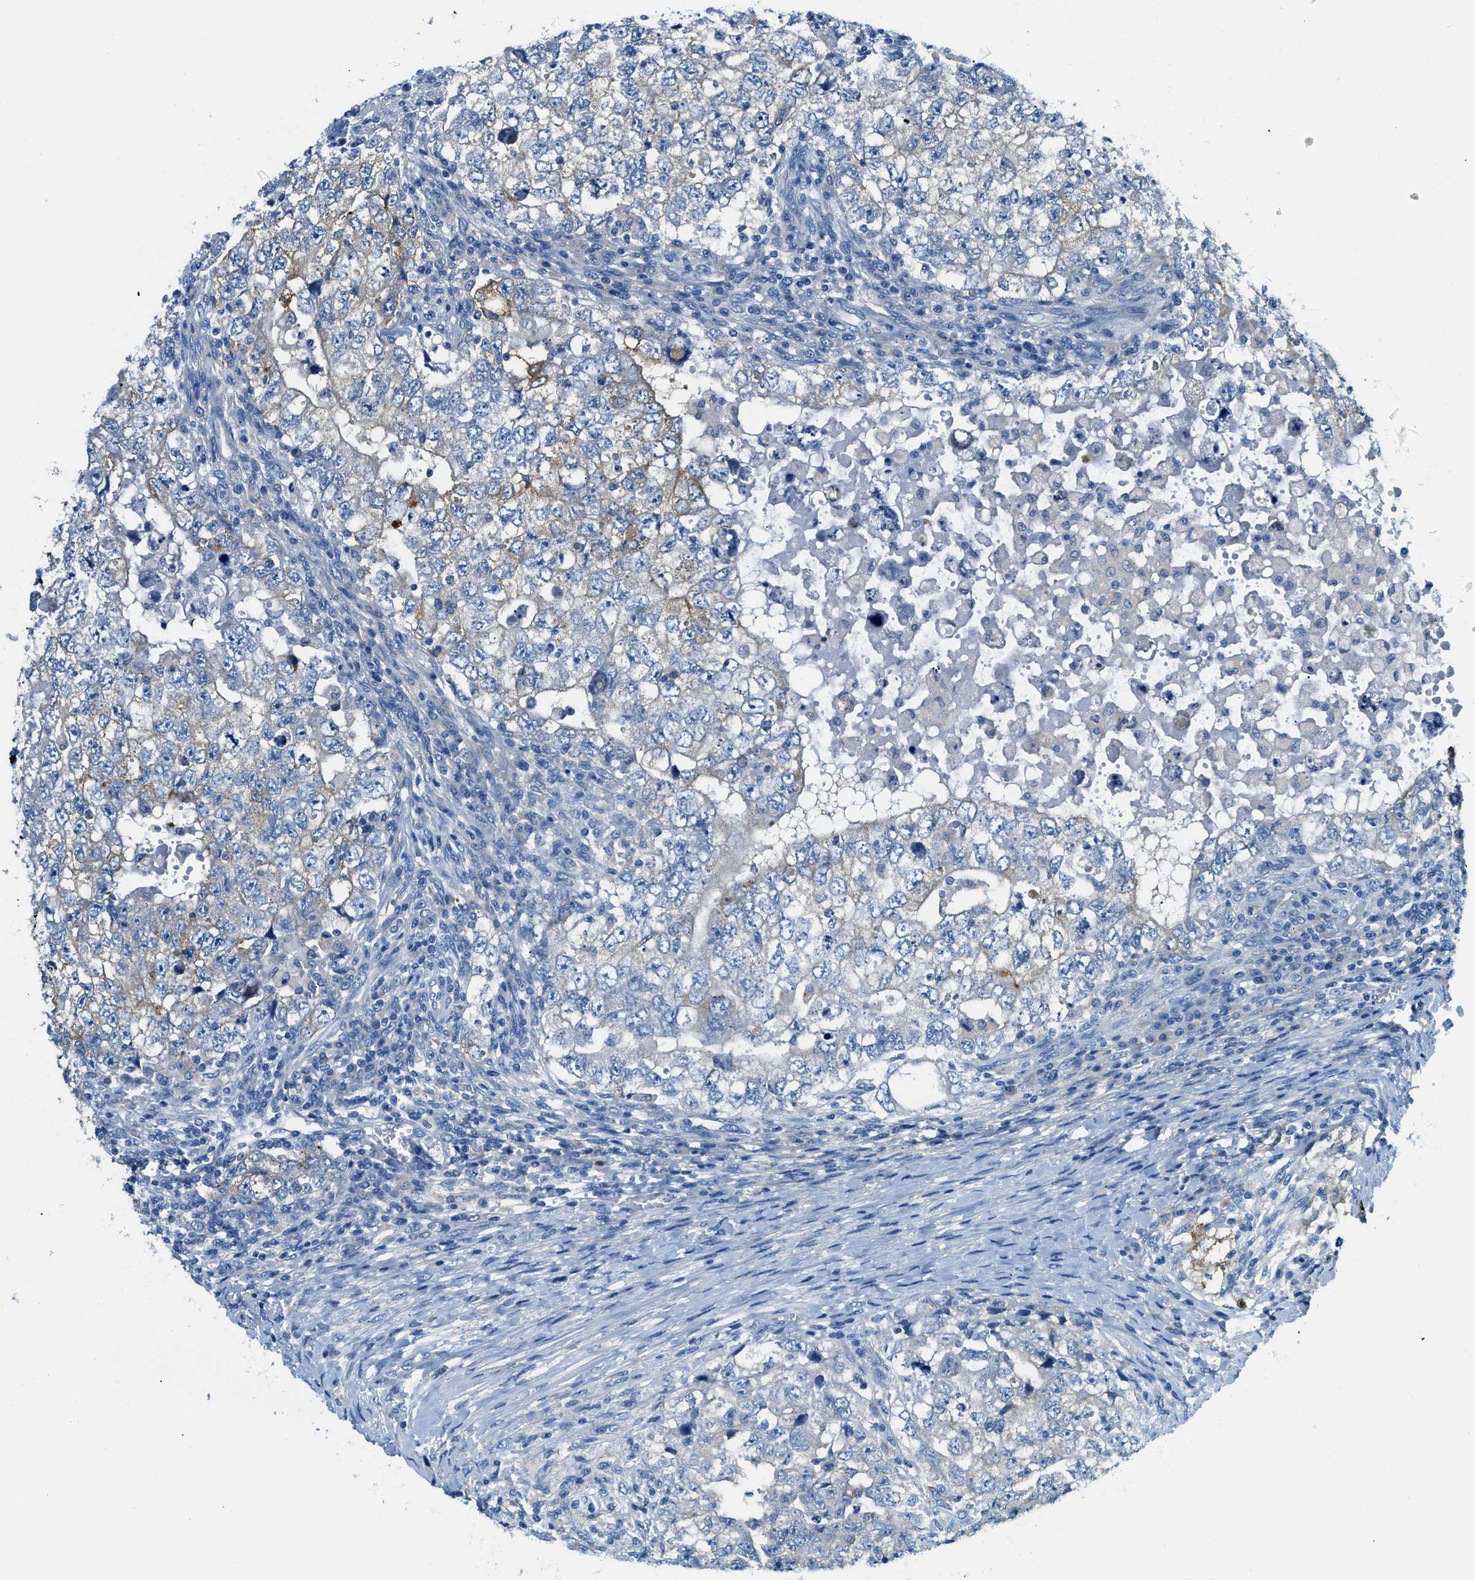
{"staining": {"intensity": "weak", "quantity": "<25%", "location": "cytoplasmic/membranous"}, "tissue": "testis cancer", "cell_type": "Tumor cells", "image_type": "cancer", "snomed": [{"axis": "morphology", "description": "Carcinoma, Embryonal, NOS"}, {"axis": "topography", "description": "Testis"}], "caption": "There is no significant expression in tumor cells of testis cancer (embryonal carcinoma).", "gene": "ZDHHC13", "patient": {"sex": "male", "age": 36}}